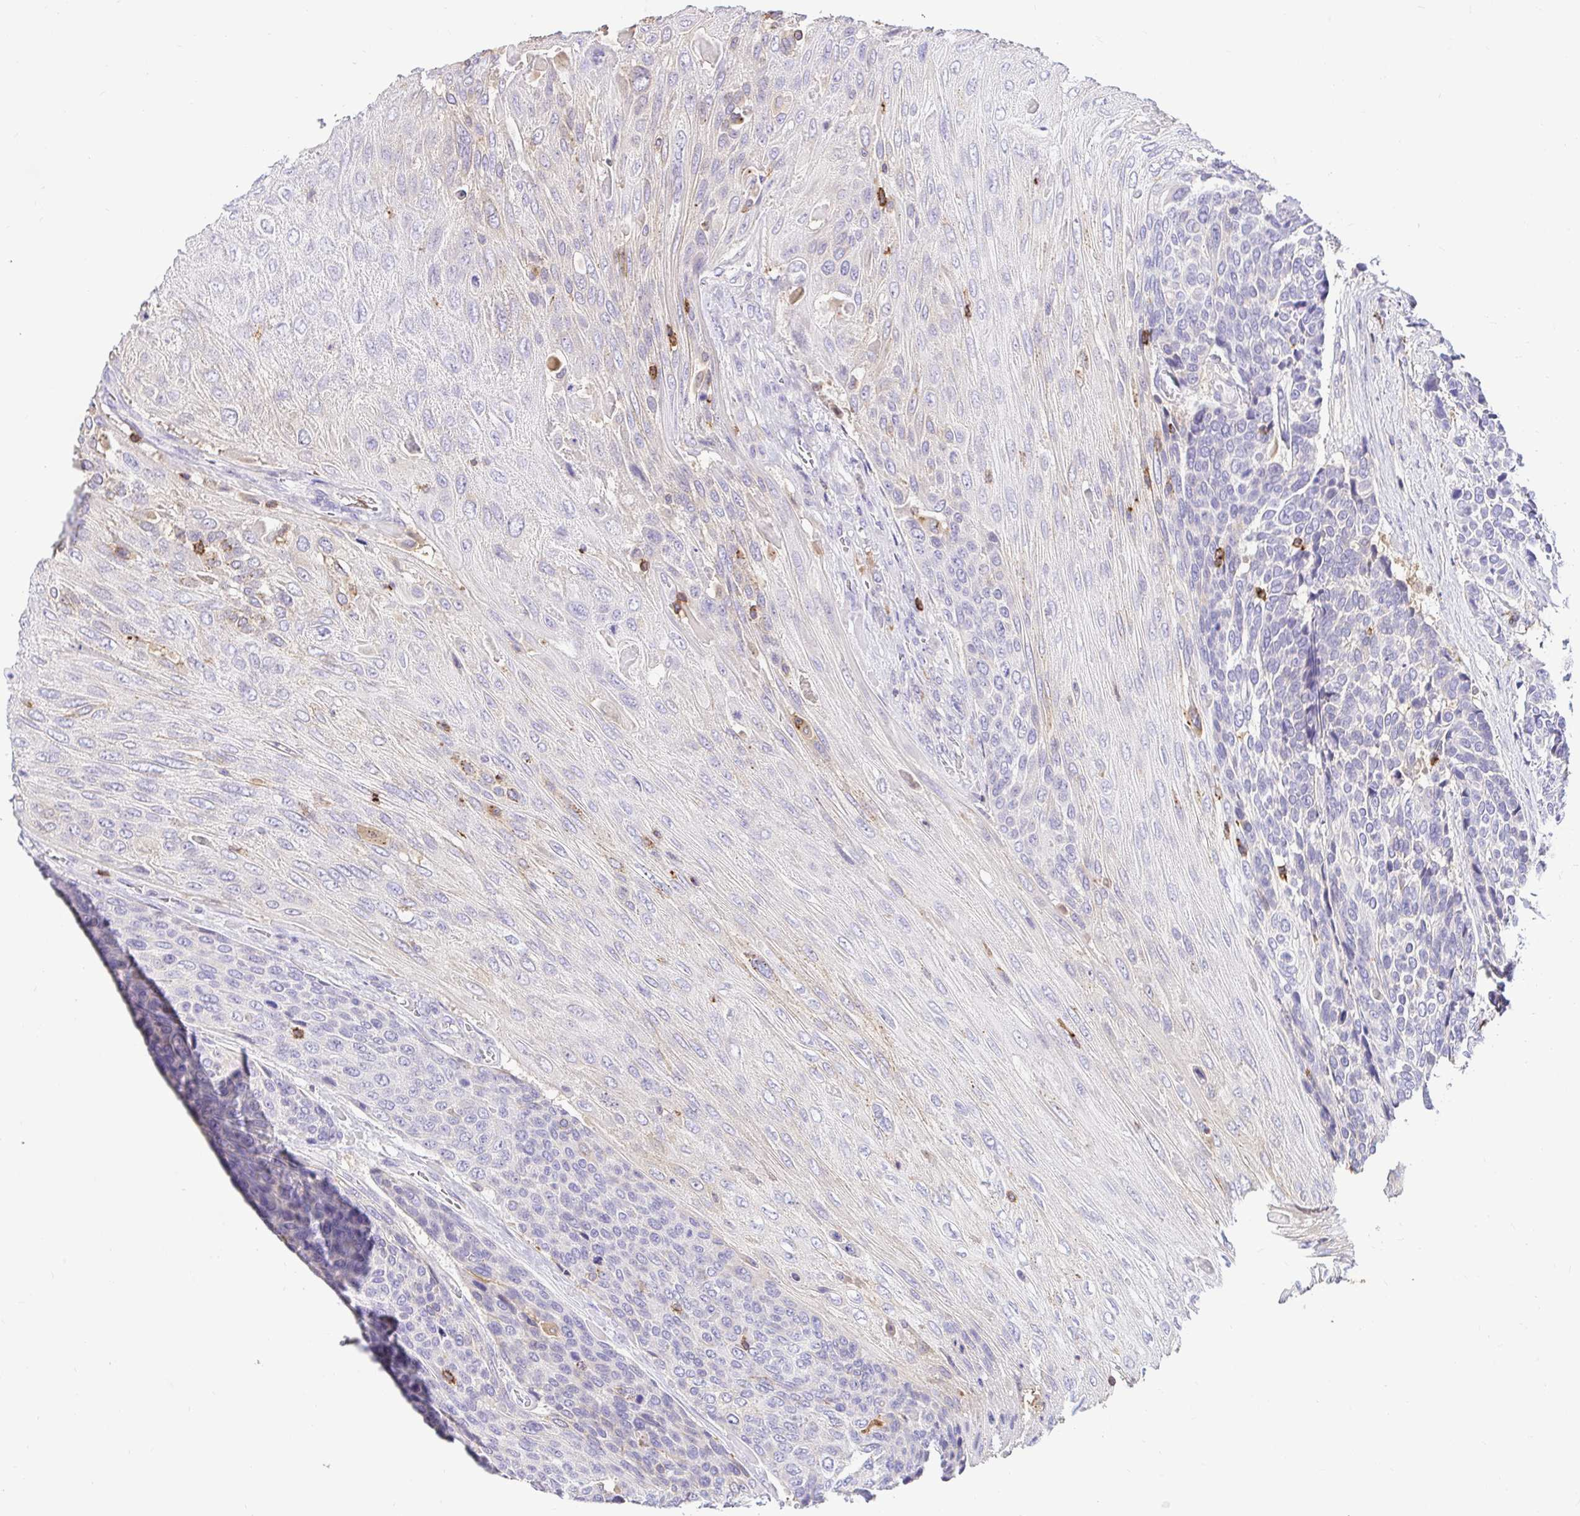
{"staining": {"intensity": "negative", "quantity": "none", "location": "none"}, "tissue": "urothelial cancer", "cell_type": "Tumor cells", "image_type": "cancer", "snomed": [{"axis": "morphology", "description": "Urothelial carcinoma, High grade"}, {"axis": "topography", "description": "Urinary bladder"}], "caption": "Immunohistochemistry (IHC) image of urothelial cancer stained for a protein (brown), which shows no staining in tumor cells.", "gene": "SKAP1", "patient": {"sex": "female", "age": 70}}